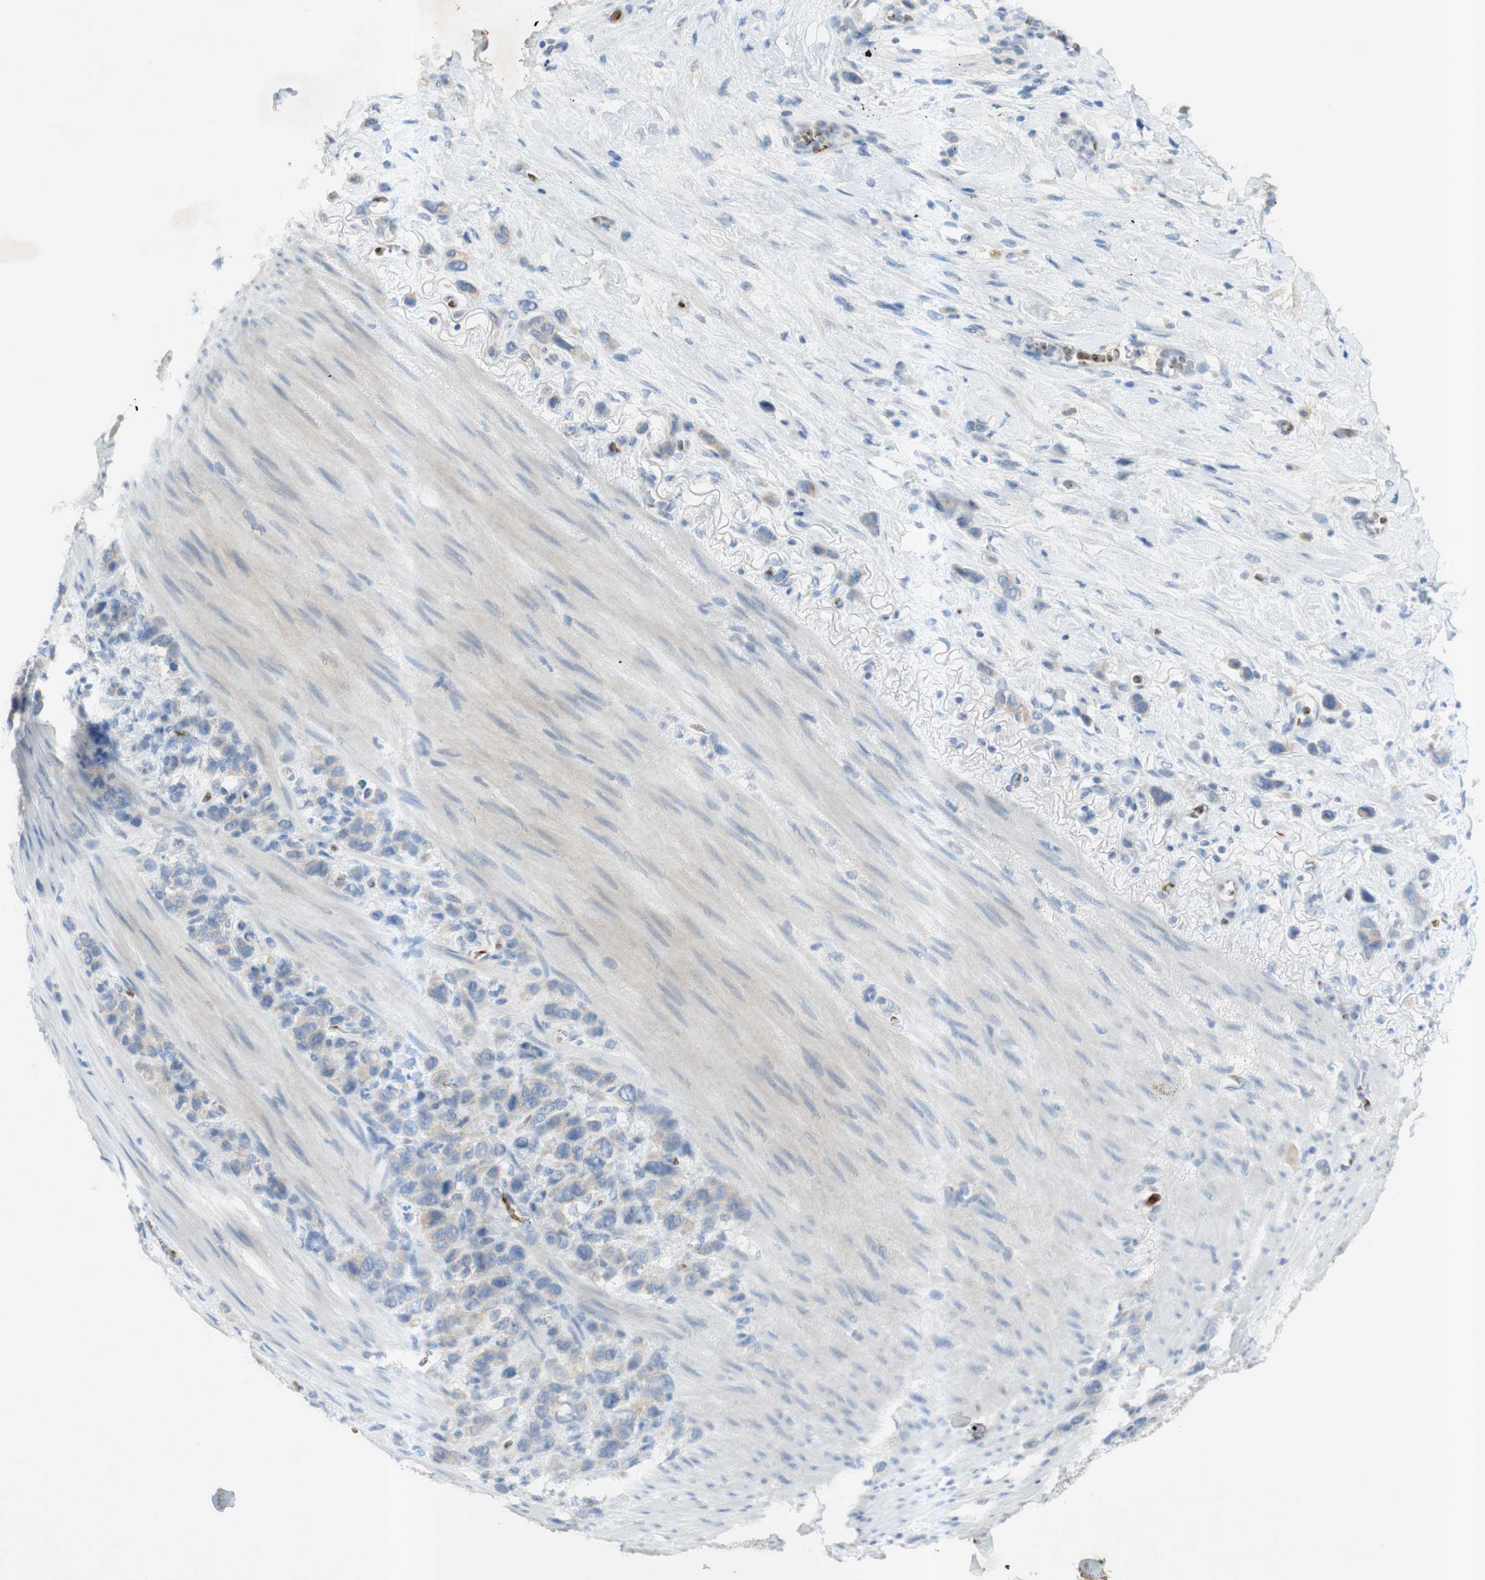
{"staining": {"intensity": "negative", "quantity": "none", "location": "none"}, "tissue": "stomach cancer", "cell_type": "Tumor cells", "image_type": "cancer", "snomed": [{"axis": "morphology", "description": "Adenocarcinoma, NOS"}, {"axis": "morphology", "description": "Adenocarcinoma, High grade"}, {"axis": "topography", "description": "Stomach, upper"}, {"axis": "topography", "description": "Stomach, lower"}], "caption": "Immunohistochemistry (IHC) of human stomach cancer reveals no positivity in tumor cells.", "gene": "EPO", "patient": {"sex": "female", "age": 65}}